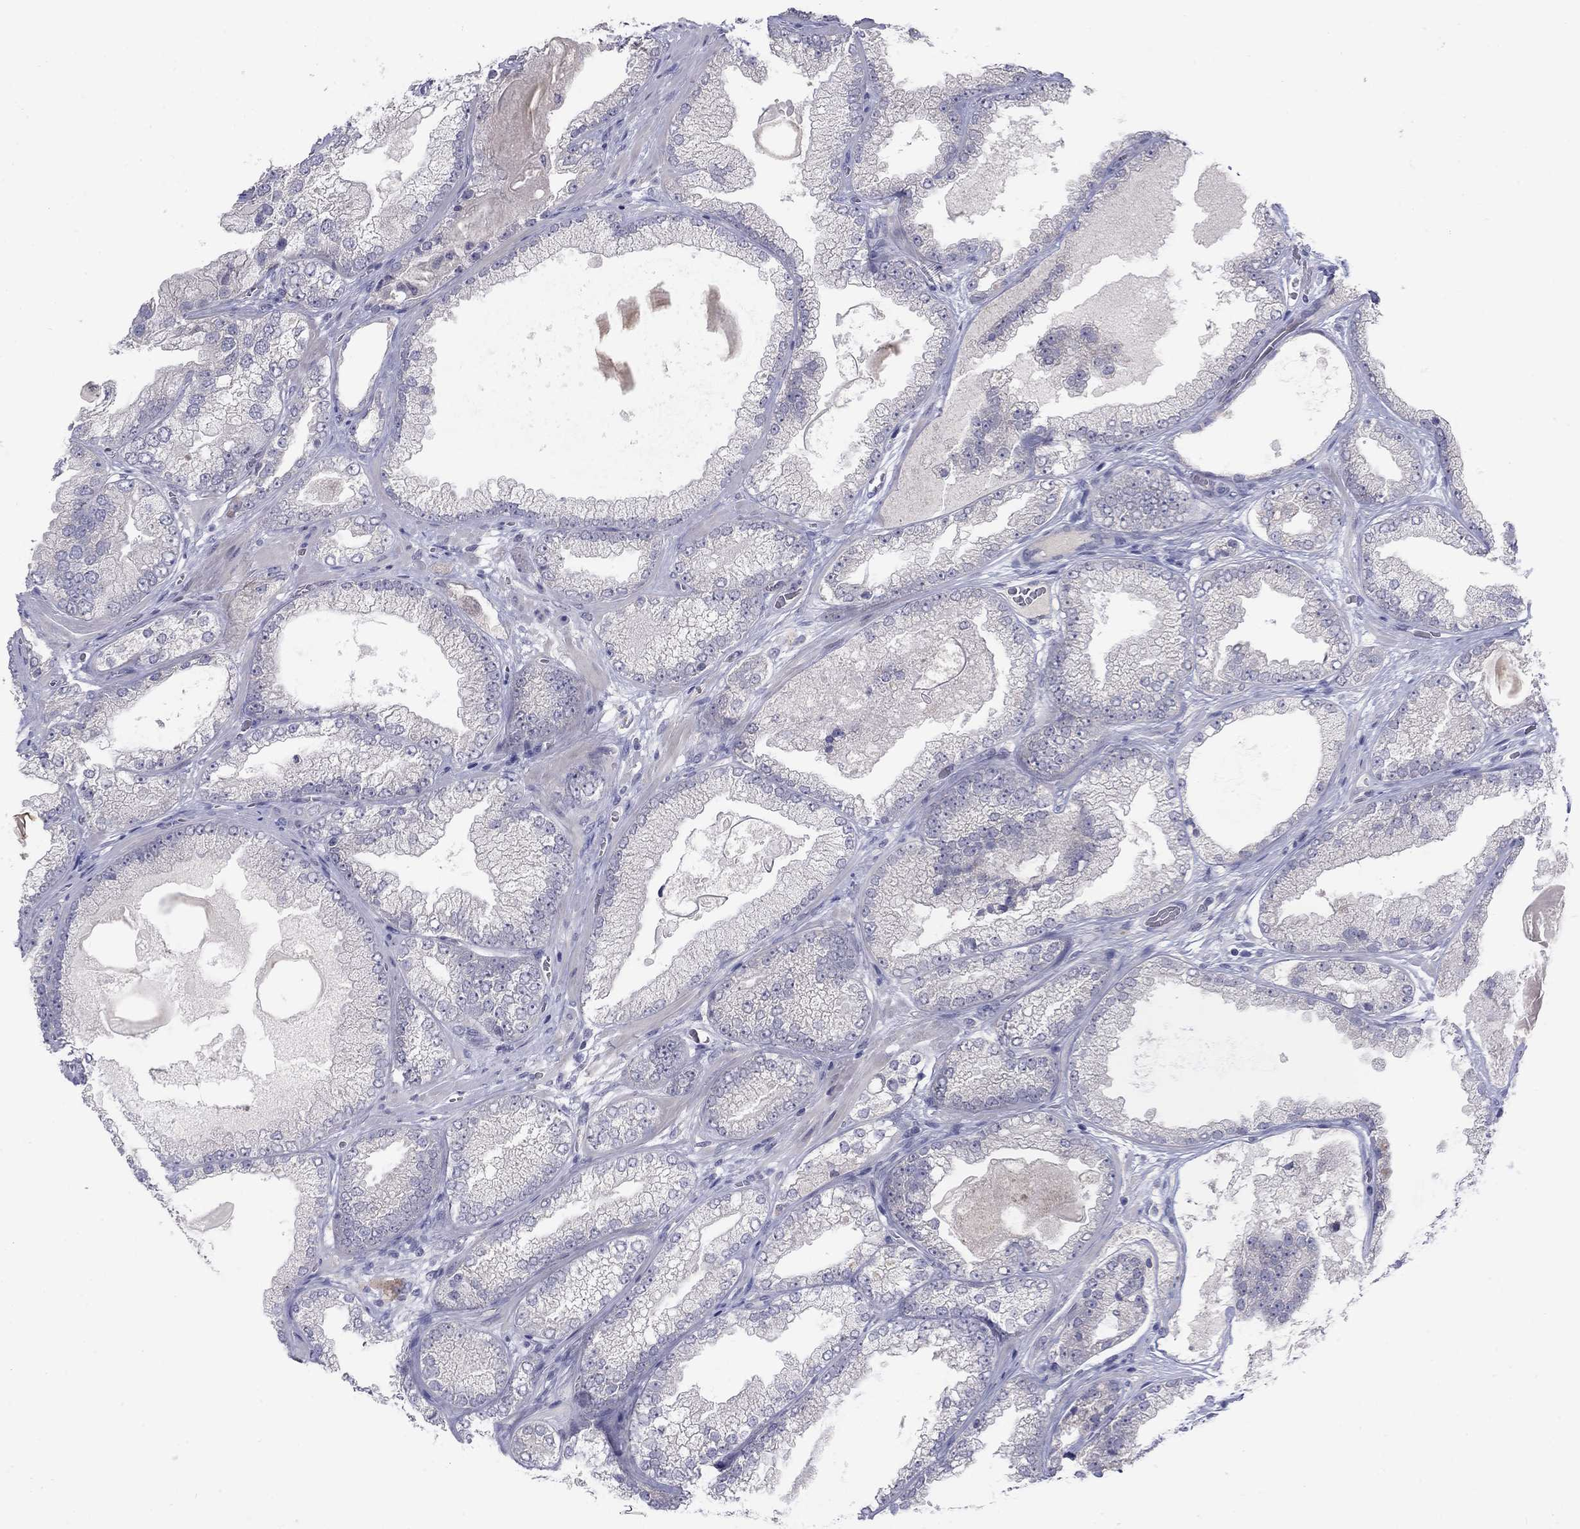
{"staining": {"intensity": "negative", "quantity": "none", "location": "none"}, "tissue": "prostate cancer", "cell_type": "Tumor cells", "image_type": "cancer", "snomed": [{"axis": "morphology", "description": "Adenocarcinoma, Low grade"}, {"axis": "topography", "description": "Prostate"}], "caption": "There is no significant staining in tumor cells of prostate adenocarcinoma (low-grade).", "gene": "CACNA1A", "patient": {"sex": "male", "age": 57}}